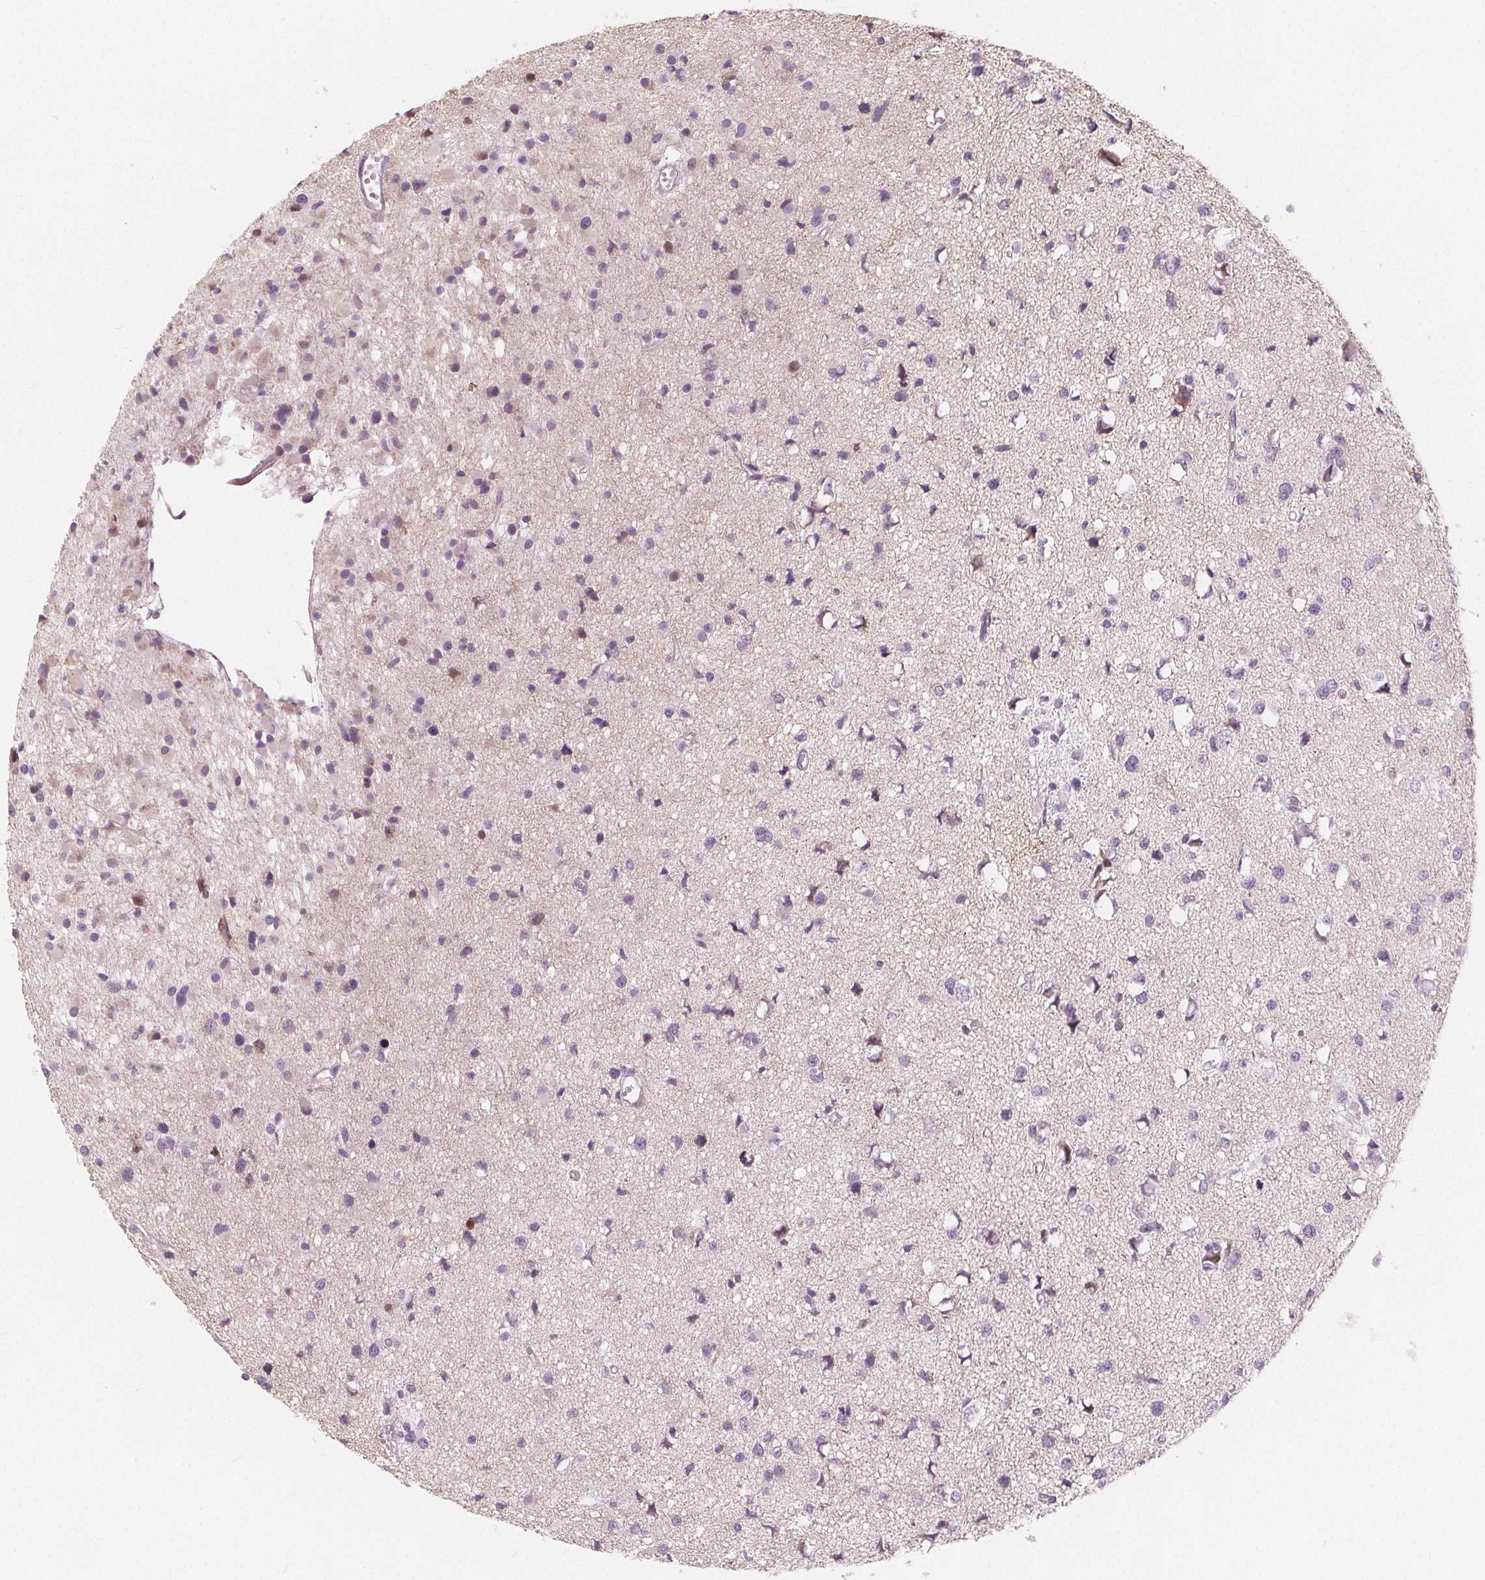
{"staining": {"intensity": "negative", "quantity": "none", "location": "none"}, "tissue": "glioma", "cell_type": "Tumor cells", "image_type": "cancer", "snomed": [{"axis": "morphology", "description": "Glioma, malignant, High grade"}, {"axis": "topography", "description": "Brain"}], "caption": "An immunohistochemistry micrograph of glioma is shown. There is no staining in tumor cells of glioma.", "gene": "NUP210L", "patient": {"sex": "male", "age": 54}}